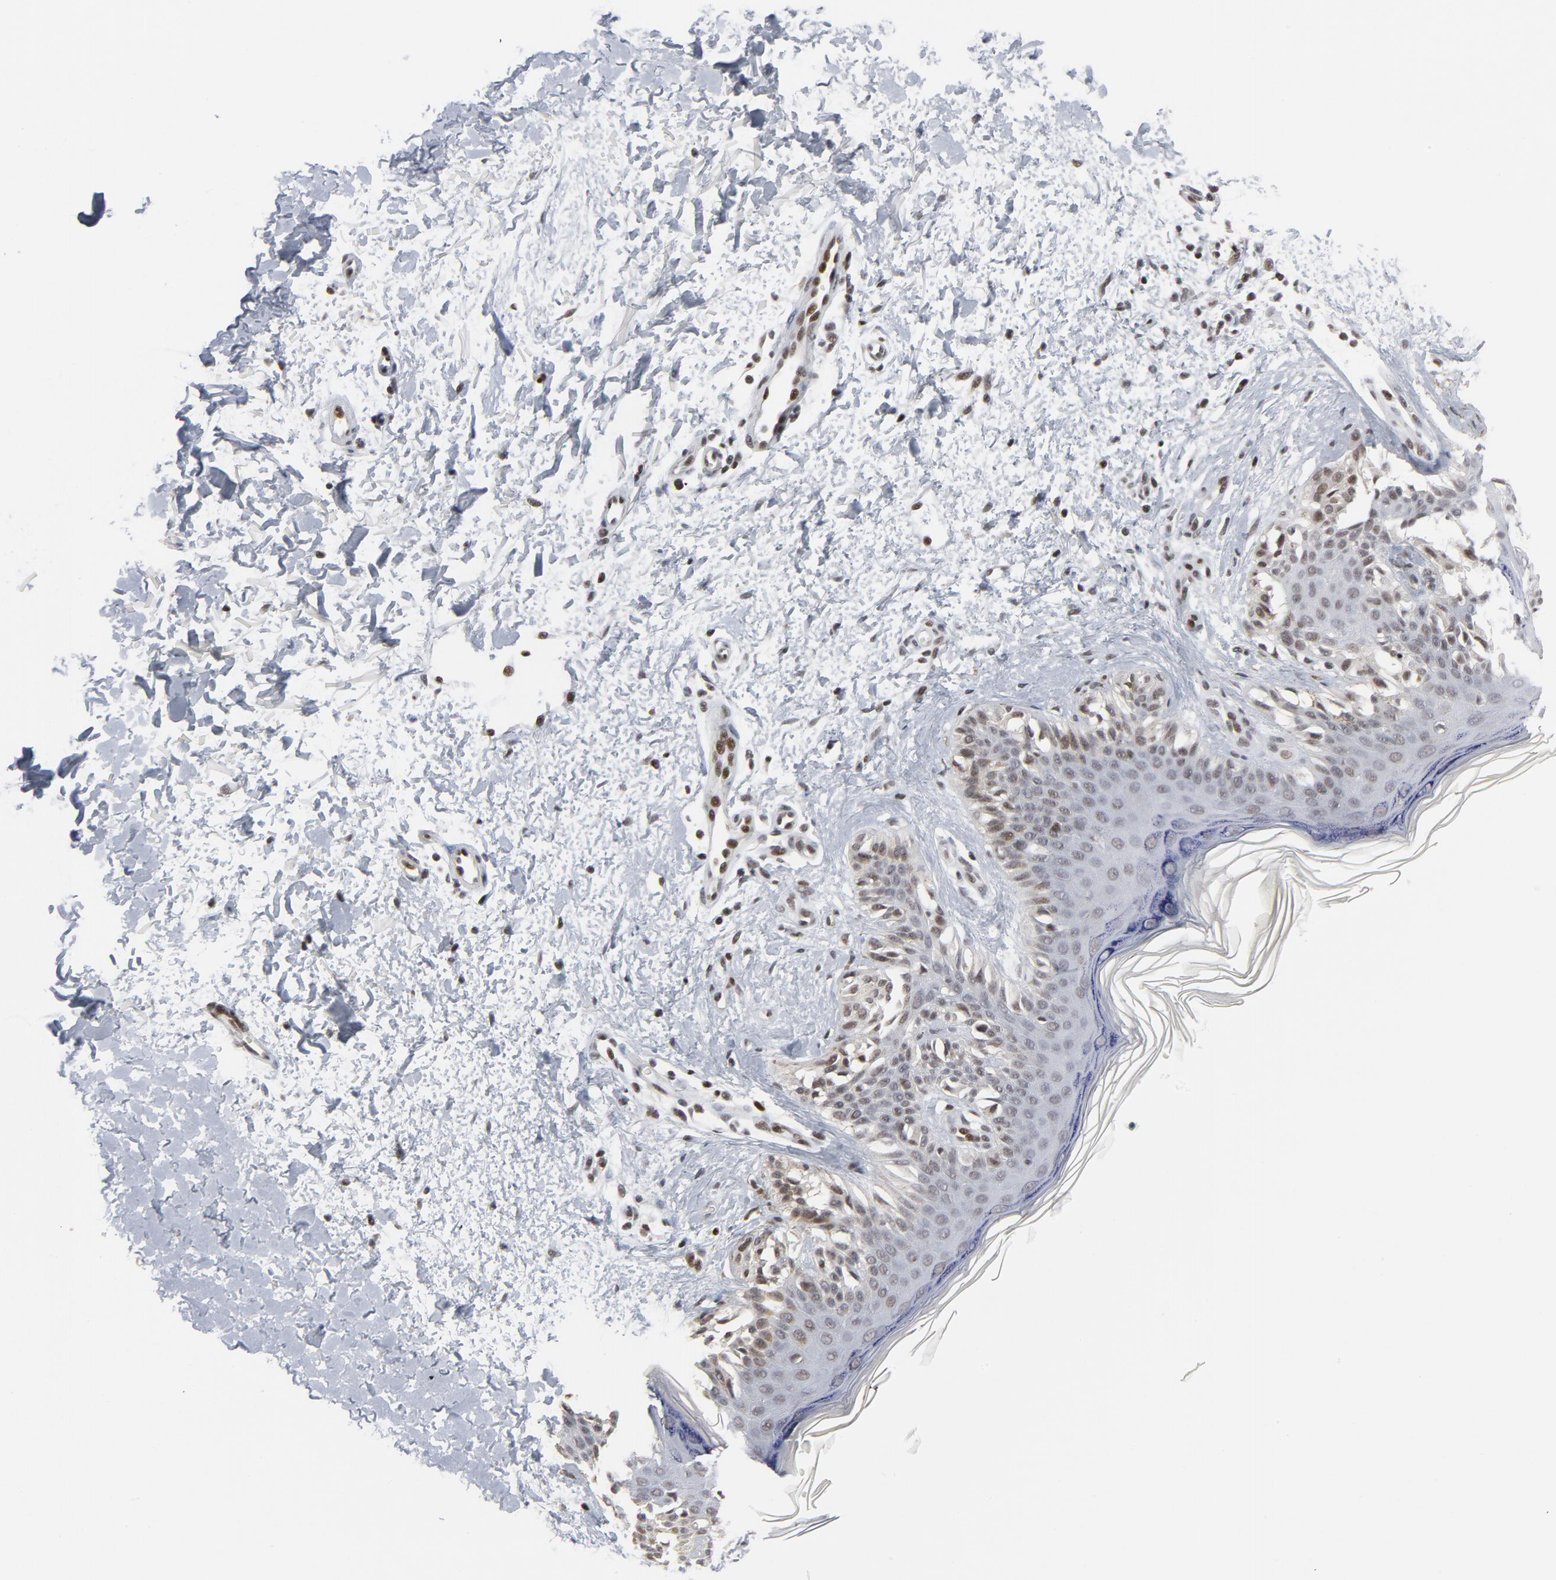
{"staining": {"intensity": "weak", "quantity": ">75%", "location": "nuclear"}, "tissue": "melanoma", "cell_type": "Tumor cells", "image_type": "cancer", "snomed": [{"axis": "morphology", "description": "Normal tissue, NOS"}, {"axis": "morphology", "description": "Malignant melanoma, NOS"}, {"axis": "topography", "description": "Skin"}], "caption": "IHC of human malignant melanoma displays low levels of weak nuclear positivity in approximately >75% of tumor cells. The staining was performed using DAB (3,3'-diaminobenzidine) to visualize the protein expression in brown, while the nuclei were stained in blue with hematoxylin (Magnification: 20x).", "gene": "GABPA", "patient": {"sex": "male", "age": 83}}